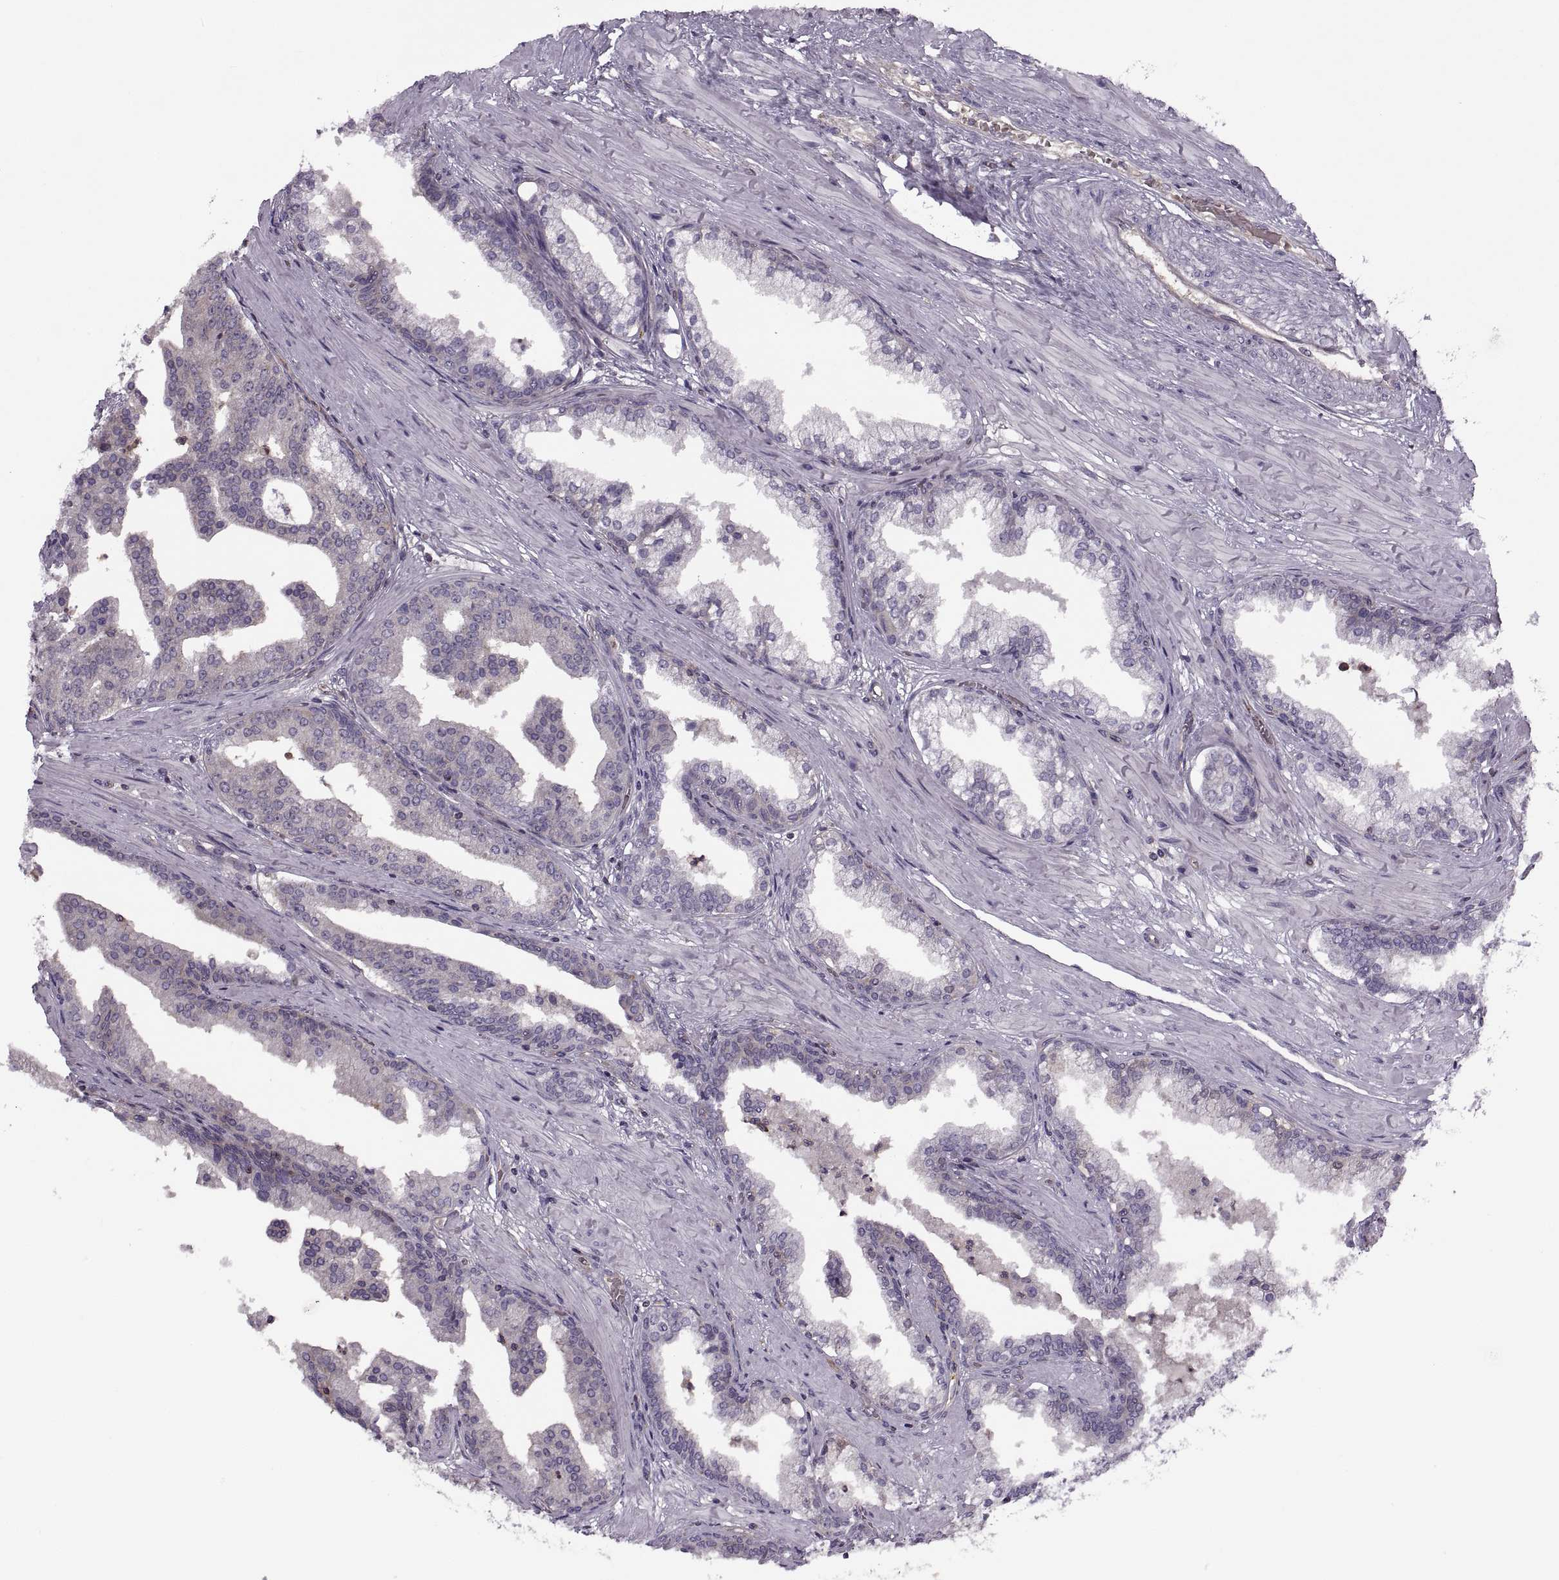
{"staining": {"intensity": "negative", "quantity": "none", "location": "none"}, "tissue": "prostate cancer", "cell_type": "Tumor cells", "image_type": "cancer", "snomed": [{"axis": "morphology", "description": "Adenocarcinoma, NOS"}, {"axis": "topography", "description": "Prostate and seminal vesicle, NOS"}, {"axis": "topography", "description": "Prostate"}], "caption": "Prostate adenocarcinoma was stained to show a protein in brown. There is no significant positivity in tumor cells.", "gene": "SLC2A3", "patient": {"sex": "male", "age": 44}}